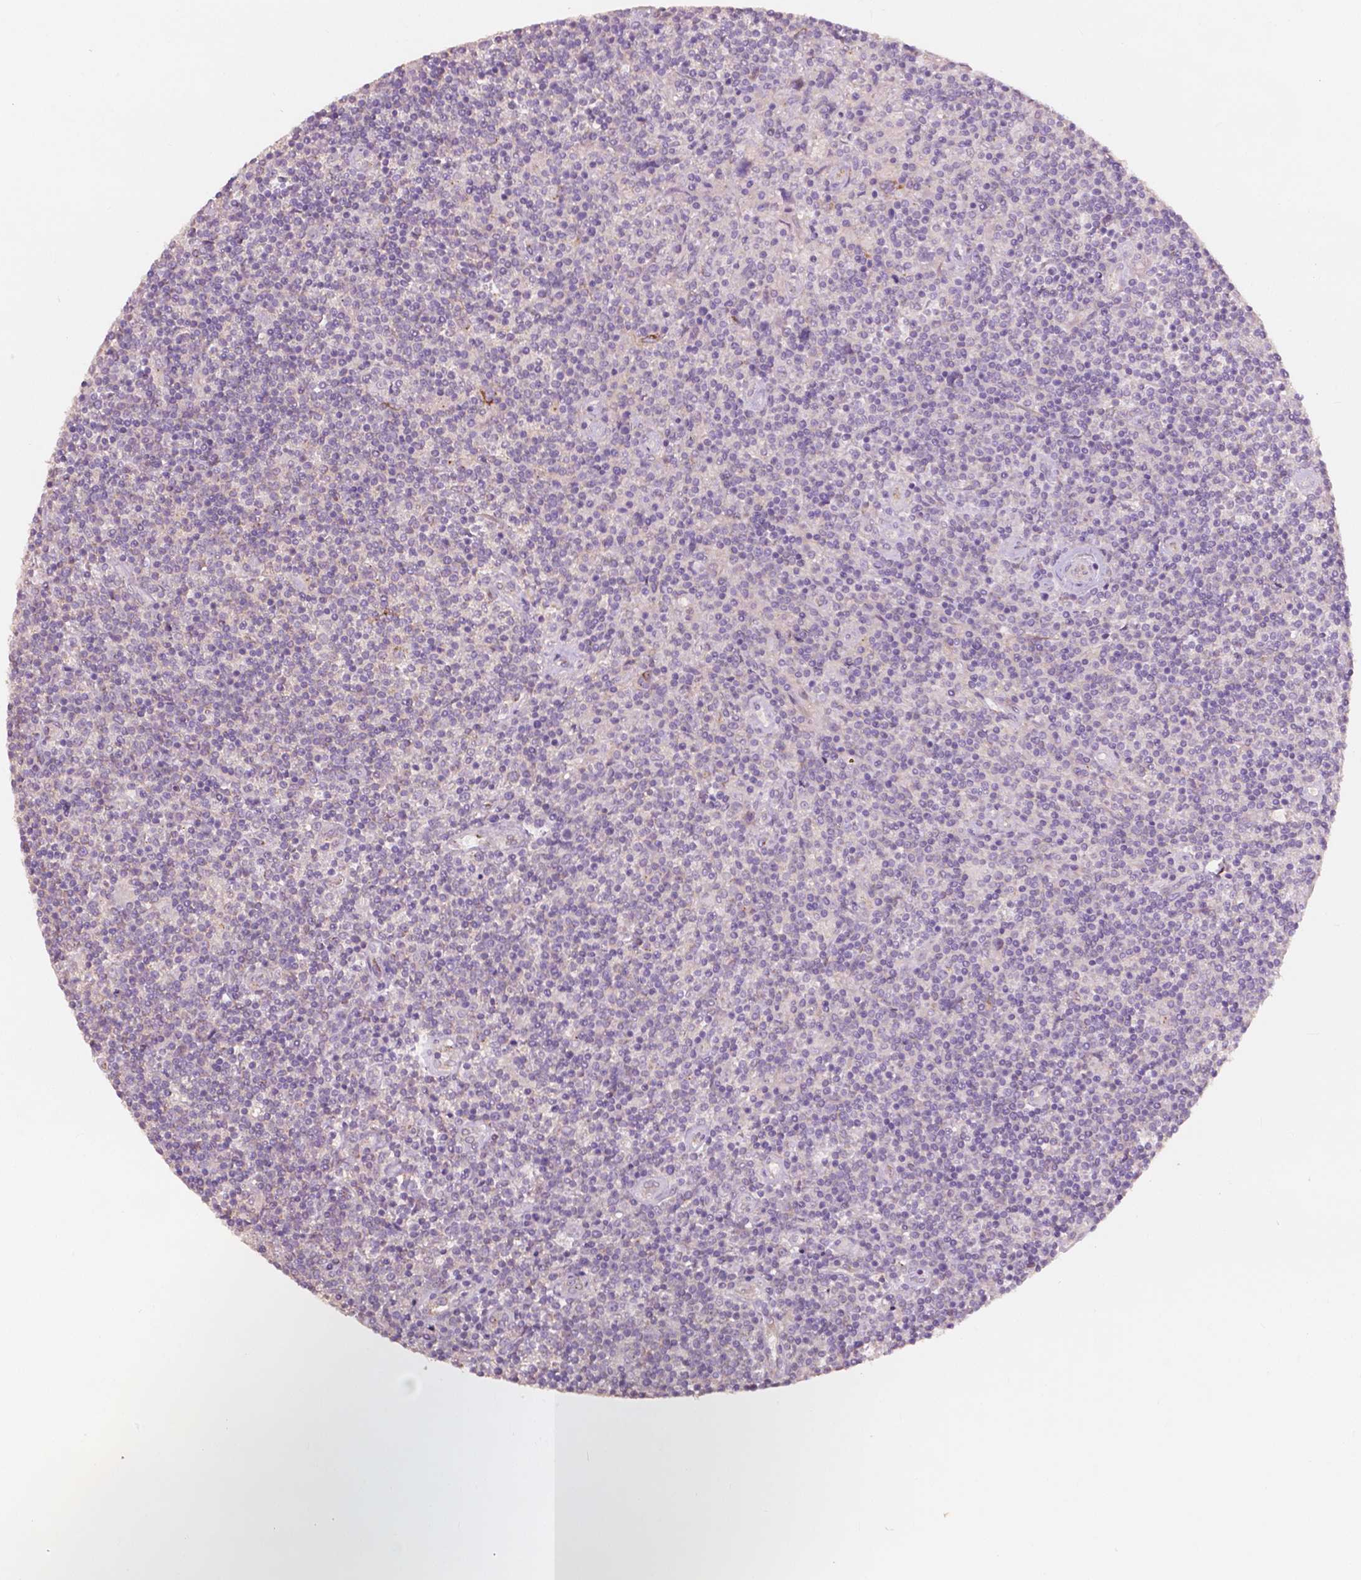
{"staining": {"intensity": "moderate", "quantity": "<25%", "location": "cytoplasmic/membranous"}, "tissue": "lymphoma", "cell_type": "Tumor cells", "image_type": "cancer", "snomed": [{"axis": "morphology", "description": "Hodgkin's disease, NOS"}, {"axis": "topography", "description": "Lymph node"}], "caption": "This is an image of immunohistochemistry (IHC) staining of lymphoma, which shows moderate positivity in the cytoplasmic/membranous of tumor cells.", "gene": "CHPT1", "patient": {"sex": "male", "age": 40}}